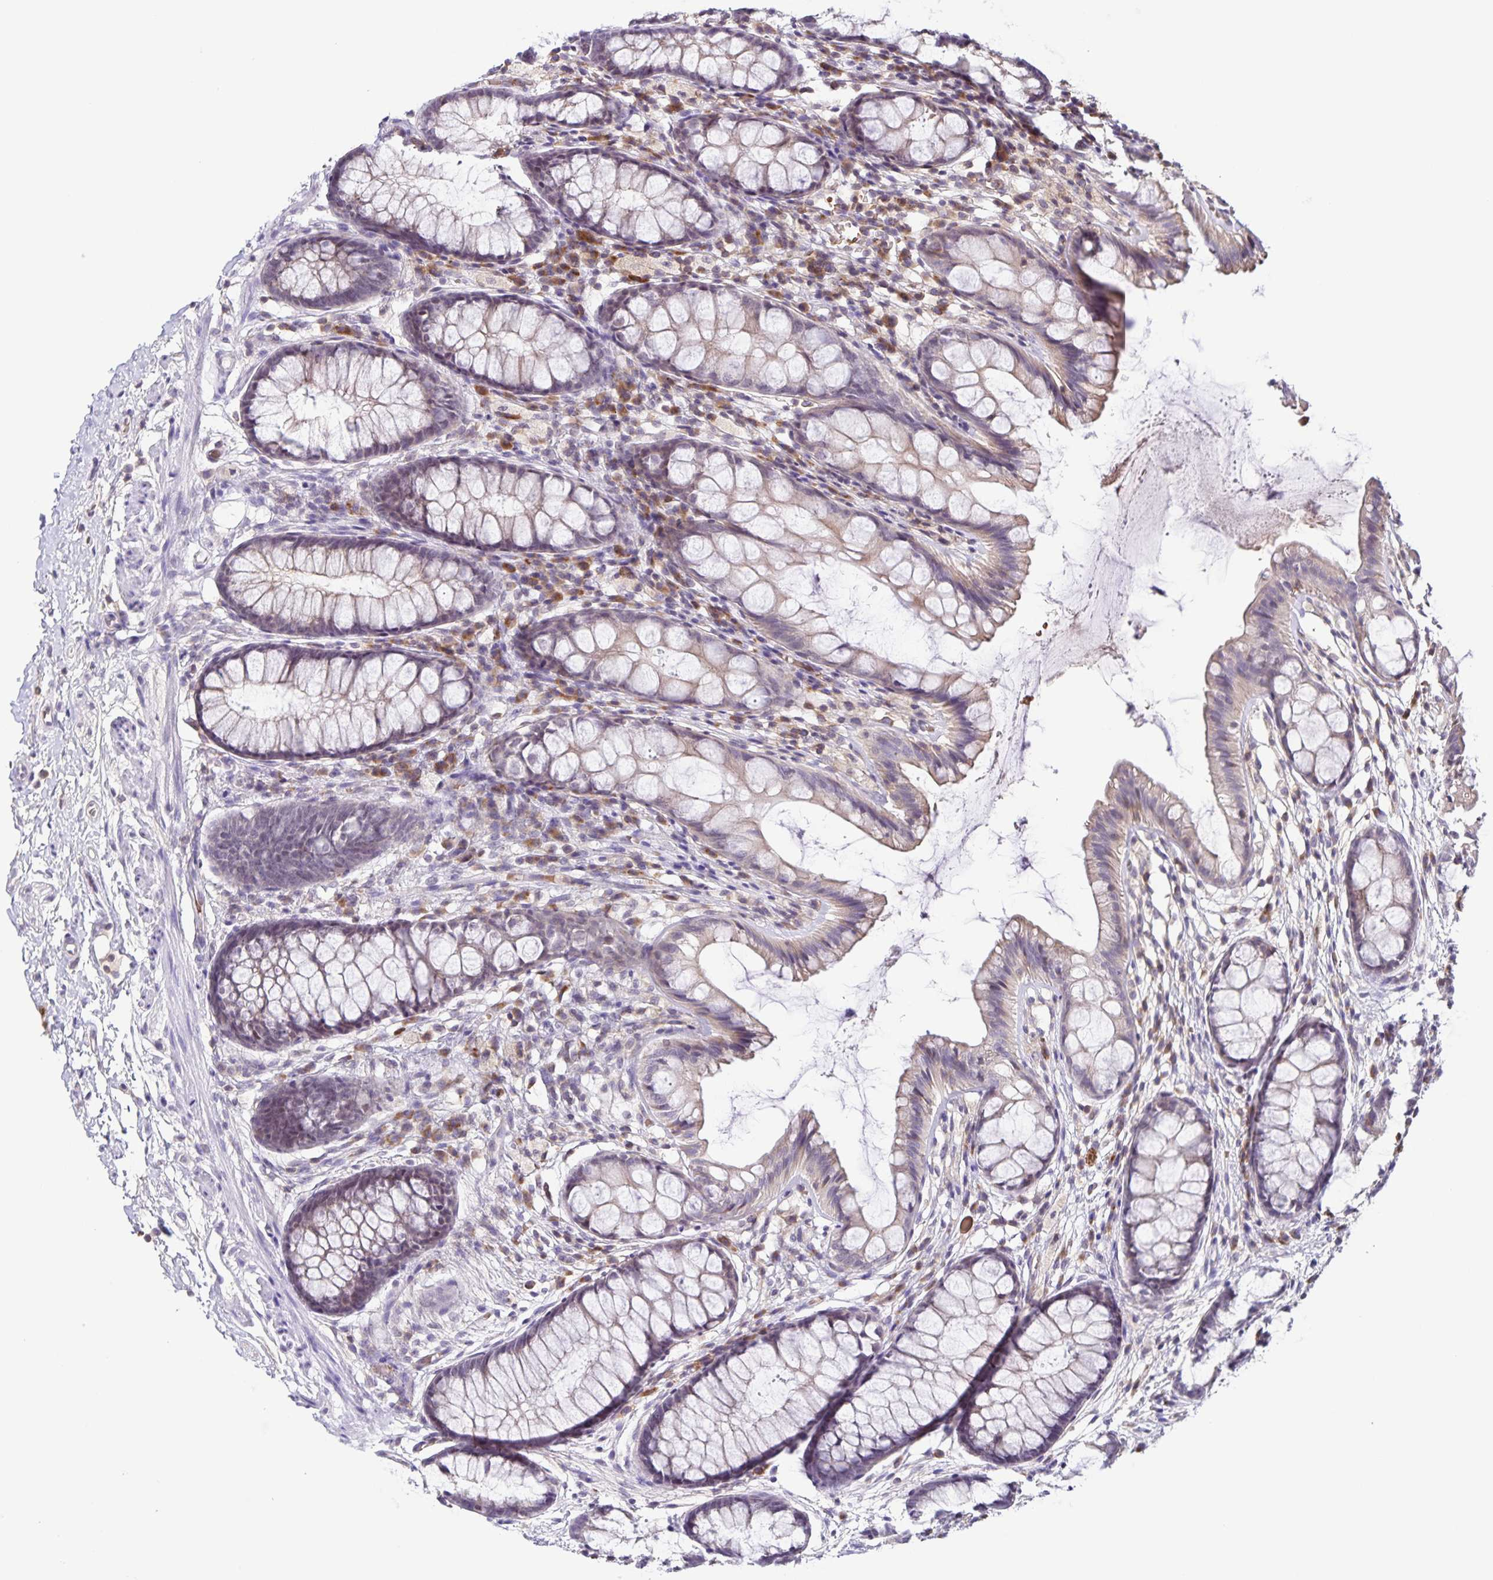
{"staining": {"intensity": "weak", "quantity": "25%-75%", "location": "cytoplasmic/membranous"}, "tissue": "rectum", "cell_type": "Glandular cells", "image_type": "normal", "snomed": [{"axis": "morphology", "description": "Normal tissue, NOS"}, {"axis": "topography", "description": "Rectum"}], "caption": "A high-resolution micrograph shows immunohistochemistry (IHC) staining of benign rectum, which exhibits weak cytoplasmic/membranous expression in approximately 25%-75% of glandular cells. (IHC, brightfield microscopy, high magnification).", "gene": "STPG4", "patient": {"sex": "female", "age": 62}}